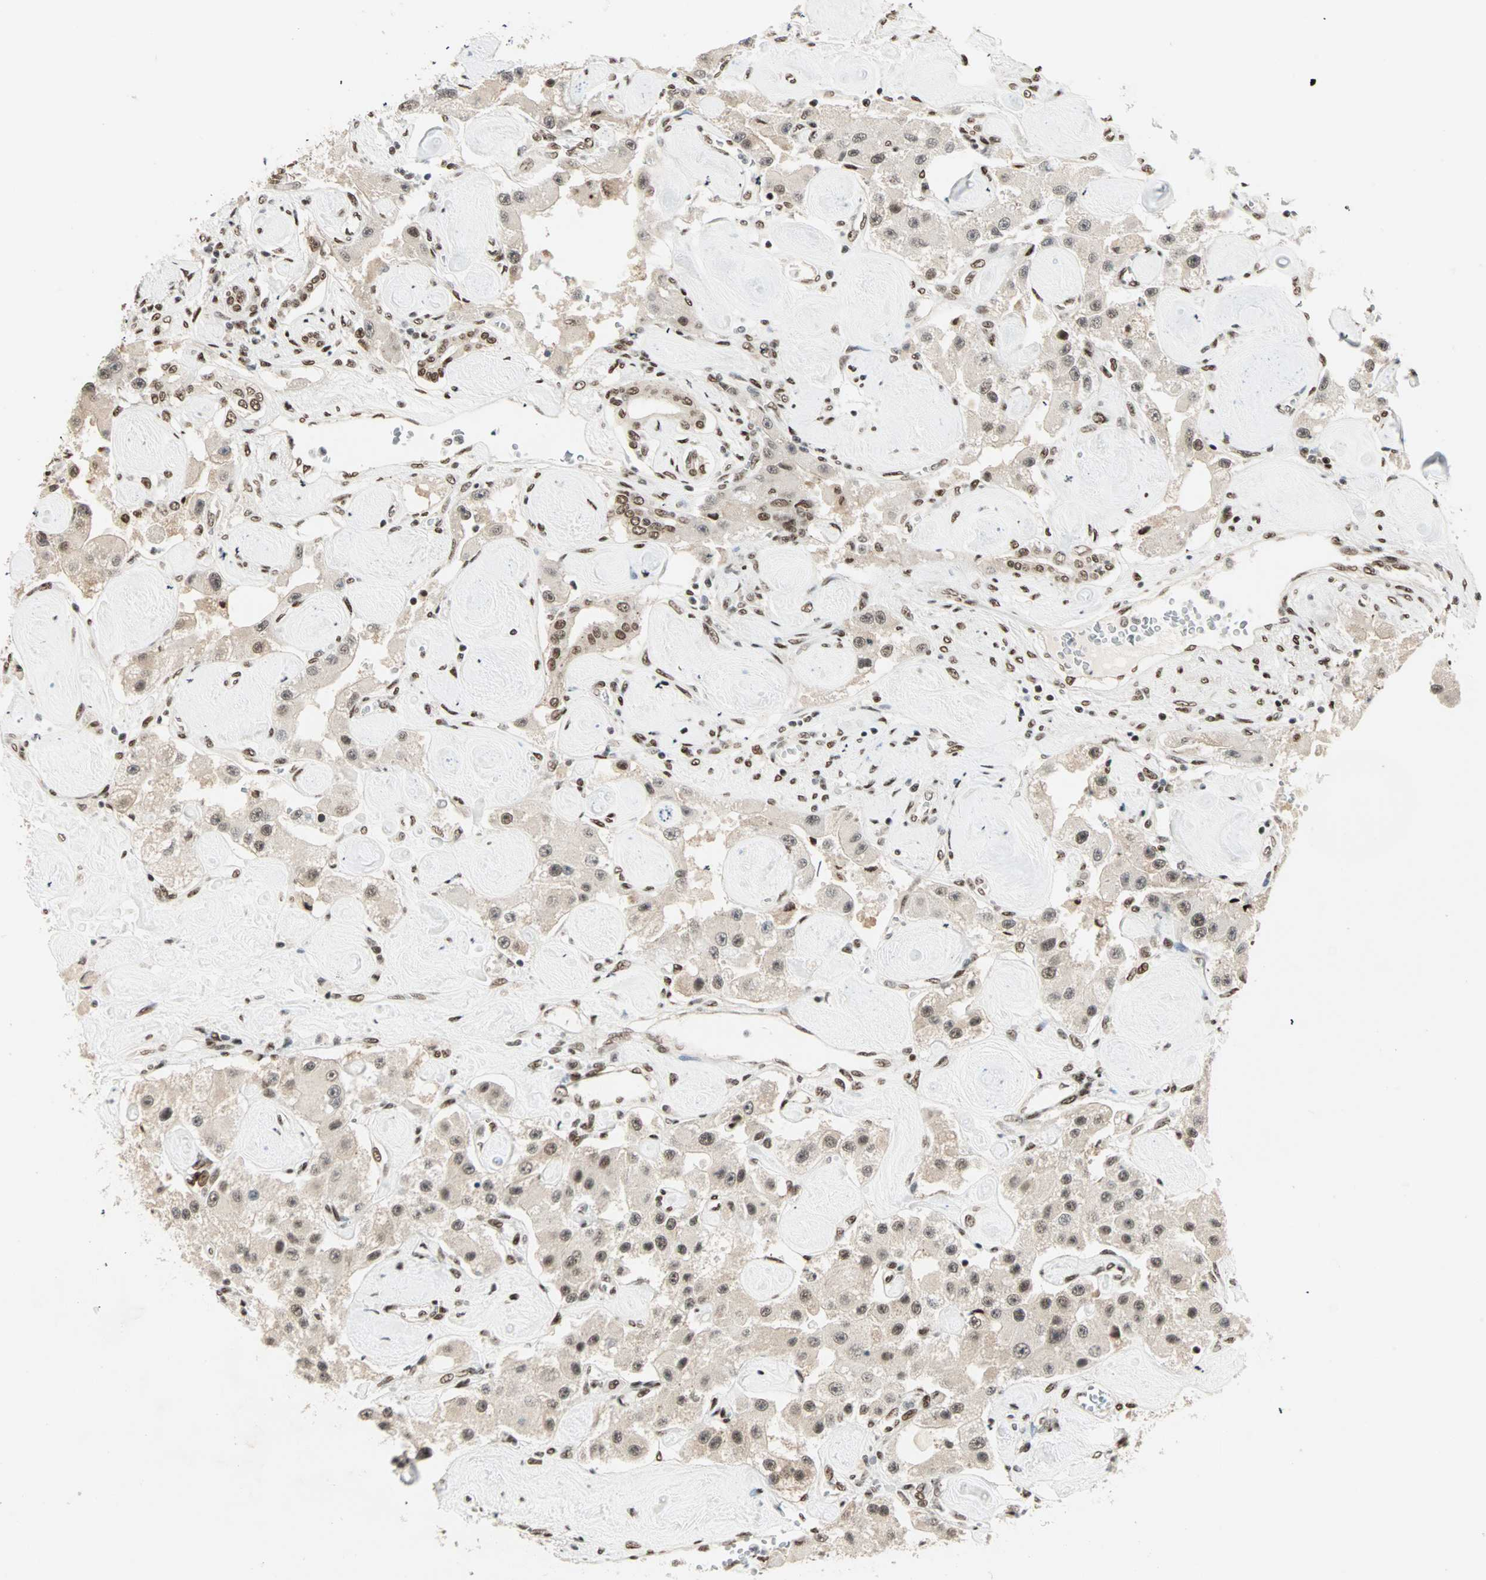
{"staining": {"intensity": "moderate", "quantity": ">75%", "location": "nuclear"}, "tissue": "carcinoid", "cell_type": "Tumor cells", "image_type": "cancer", "snomed": [{"axis": "morphology", "description": "Carcinoid, malignant, NOS"}, {"axis": "topography", "description": "Pancreas"}], "caption": "This image exhibits immunohistochemistry staining of carcinoid, with medium moderate nuclear positivity in about >75% of tumor cells.", "gene": "BLM", "patient": {"sex": "male", "age": 41}}